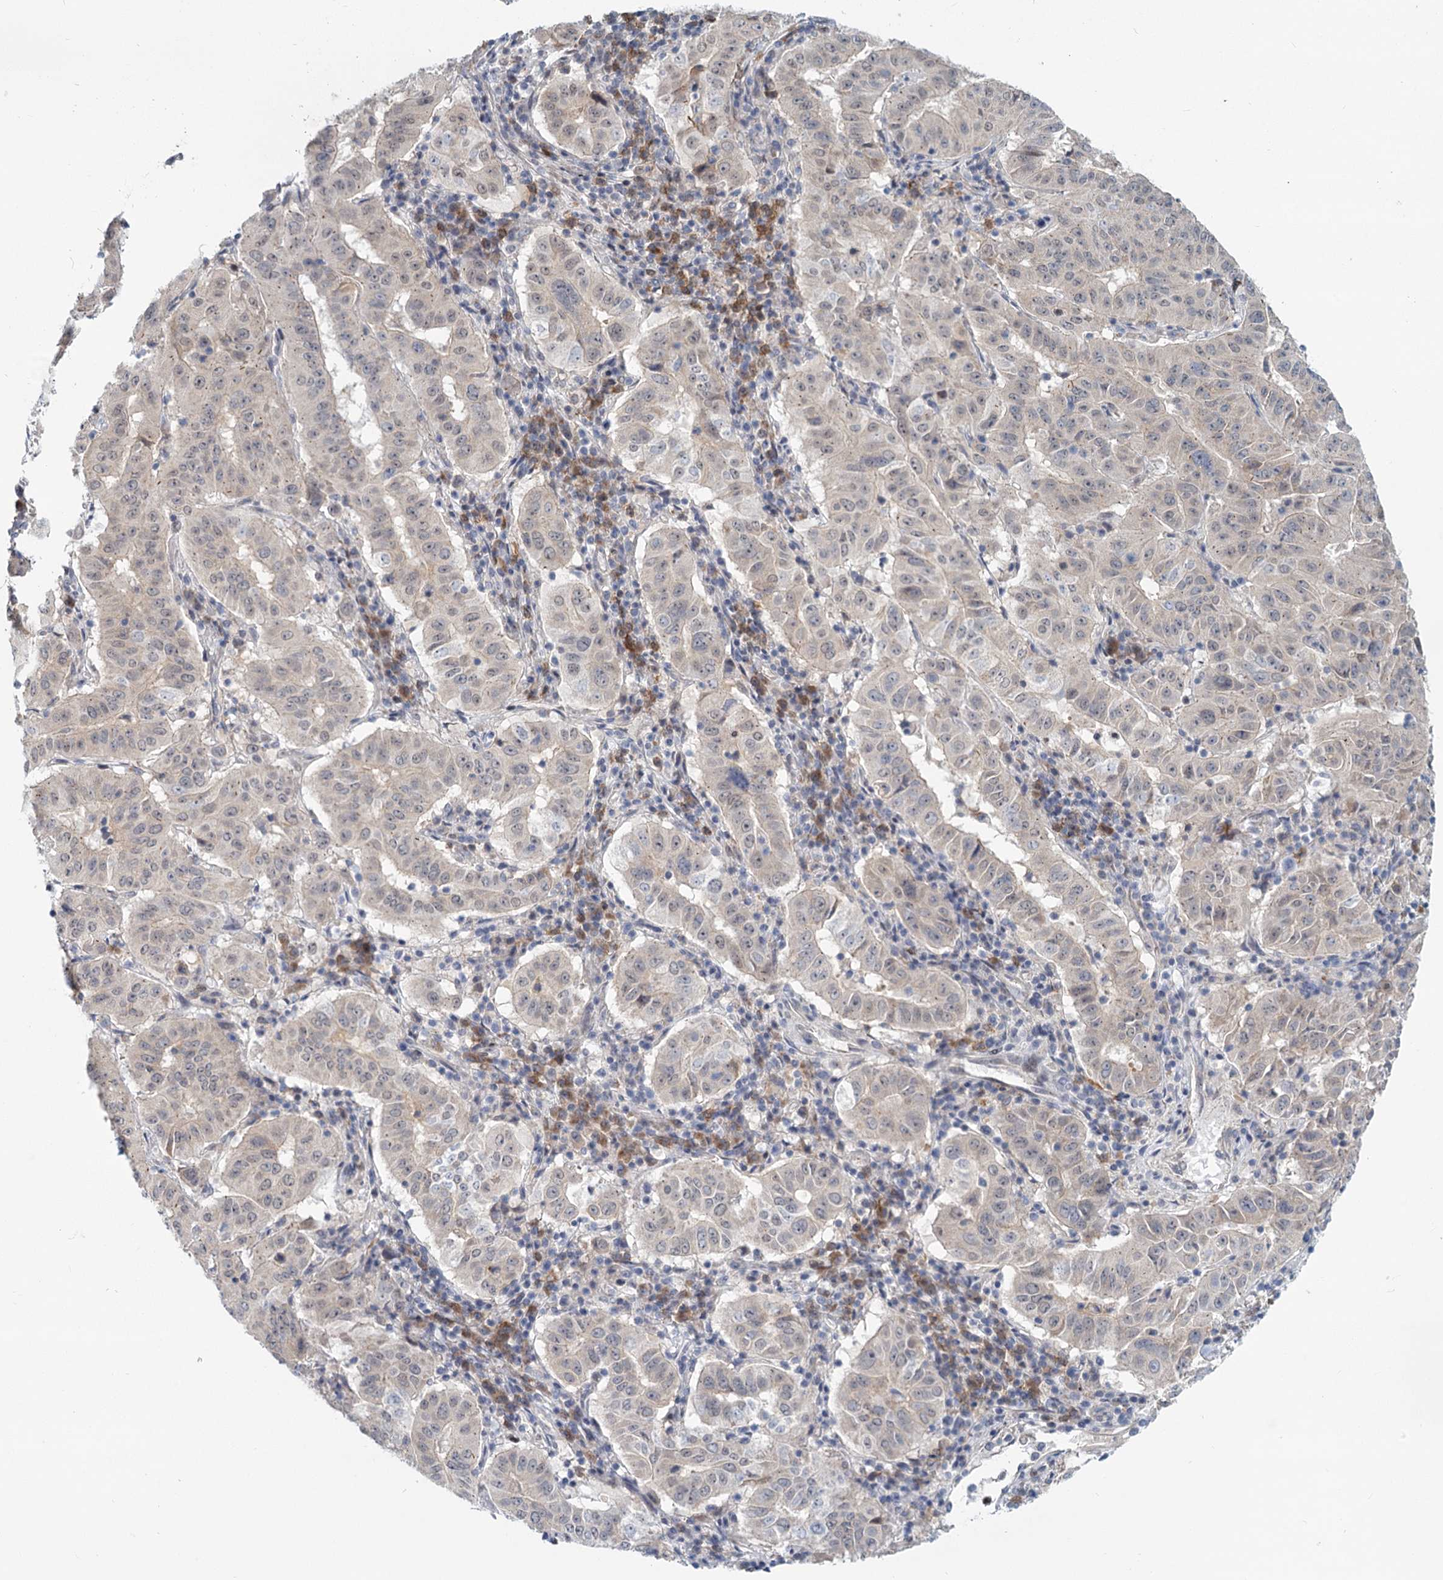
{"staining": {"intensity": "negative", "quantity": "none", "location": "none"}, "tissue": "pancreatic cancer", "cell_type": "Tumor cells", "image_type": "cancer", "snomed": [{"axis": "morphology", "description": "Adenocarcinoma, NOS"}, {"axis": "topography", "description": "Pancreas"}], "caption": "Protein analysis of pancreatic cancer (adenocarcinoma) demonstrates no significant positivity in tumor cells.", "gene": "STAP1", "patient": {"sex": "male", "age": 63}}